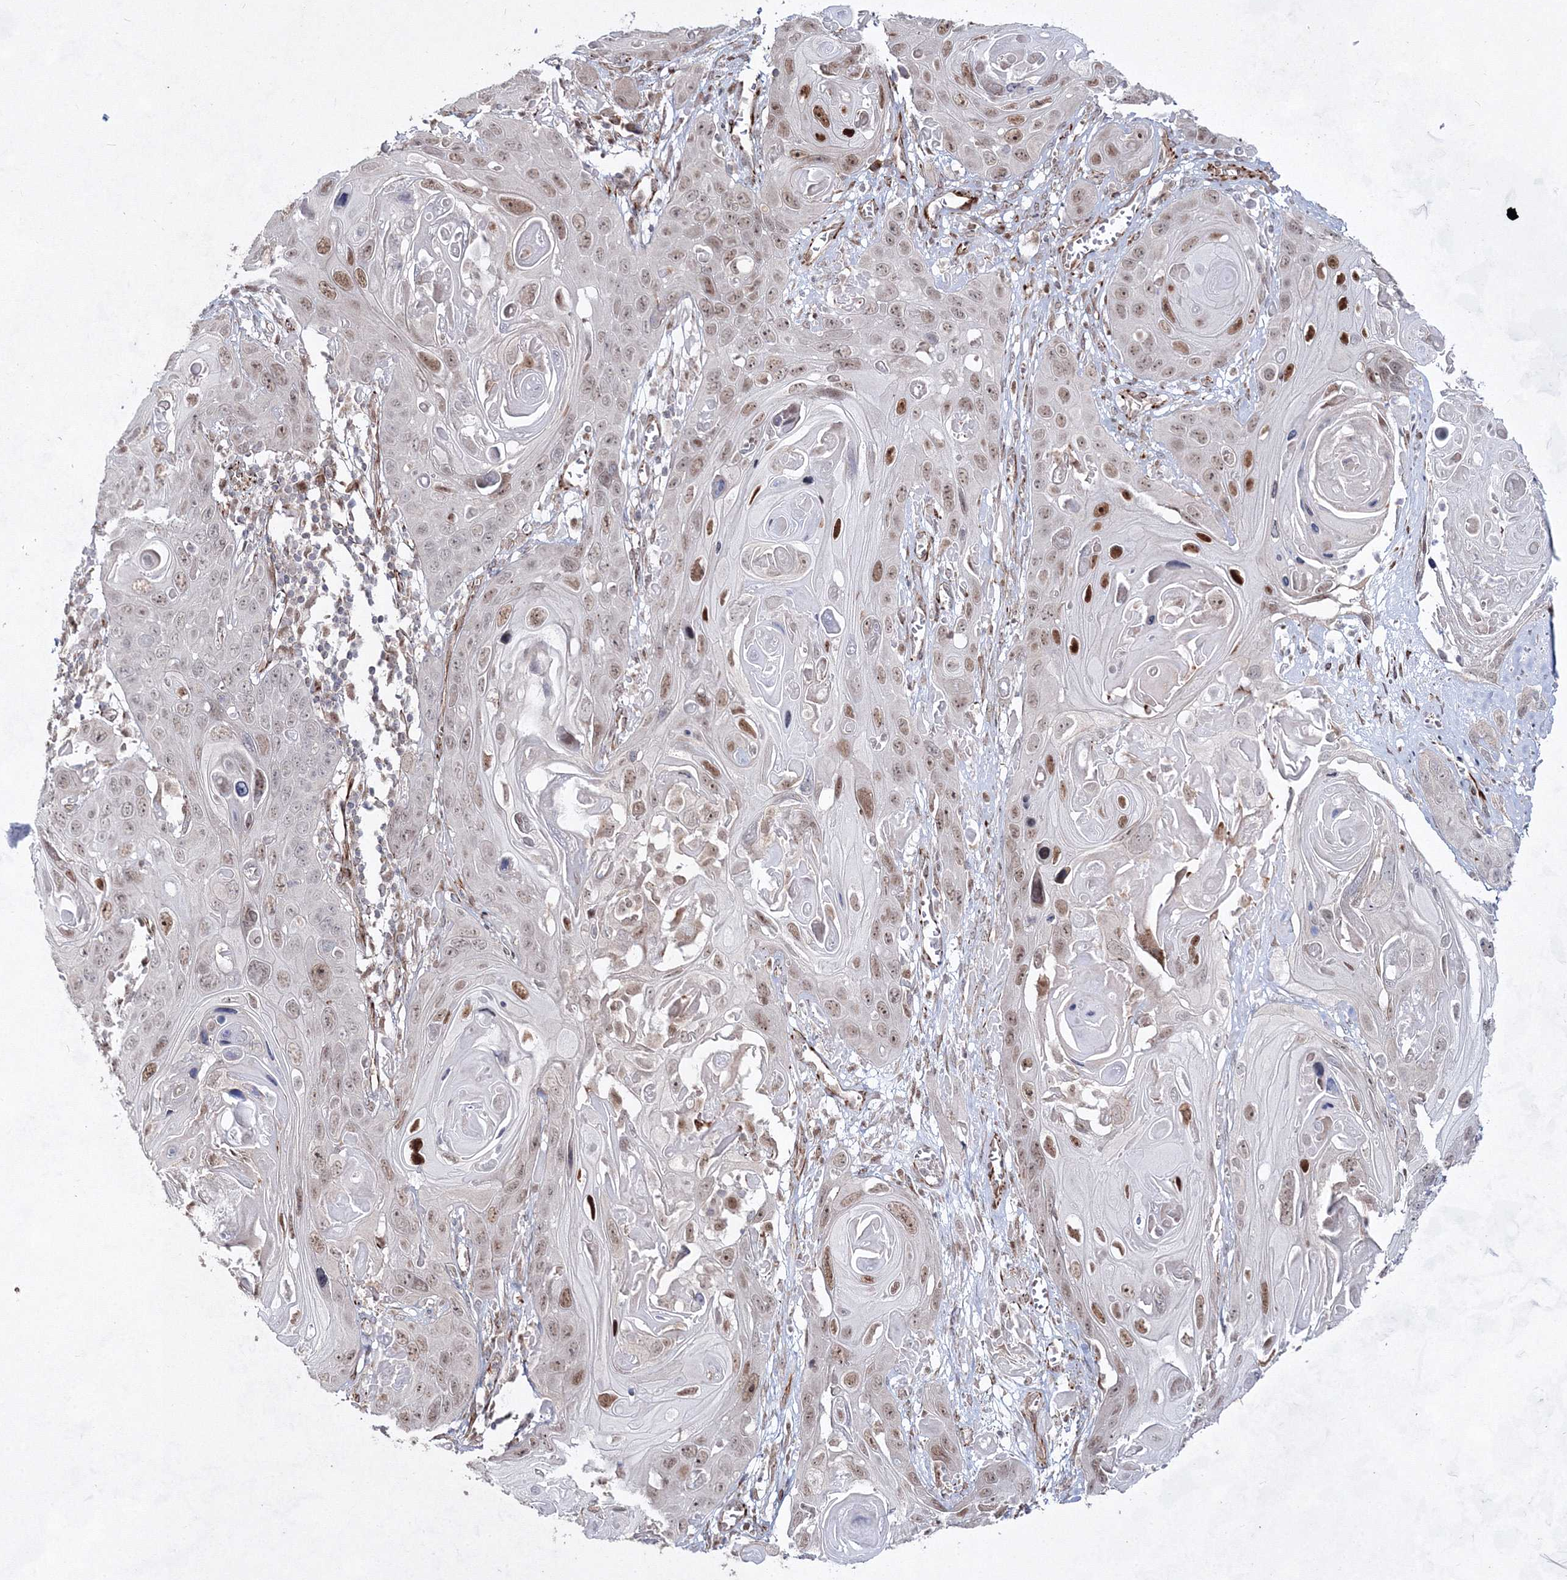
{"staining": {"intensity": "moderate", "quantity": "<25%", "location": "nuclear"}, "tissue": "skin cancer", "cell_type": "Tumor cells", "image_type": "cancer", "snomed": [{"axis": "morphology", "description": "Squamous cell carcinoma, NOS"}, {"axis": "topography", "description": "Skin"}], "caption": "This image exhibits skin squamous cell carcinoma stained with IHC to label a protein in brown. The nuclear of tumor cells show moderate positivity for the protein. Nuclei are counter-stained blue.", "gene": "SNIP1", "patient": {"sex": "male", "age": 55}}